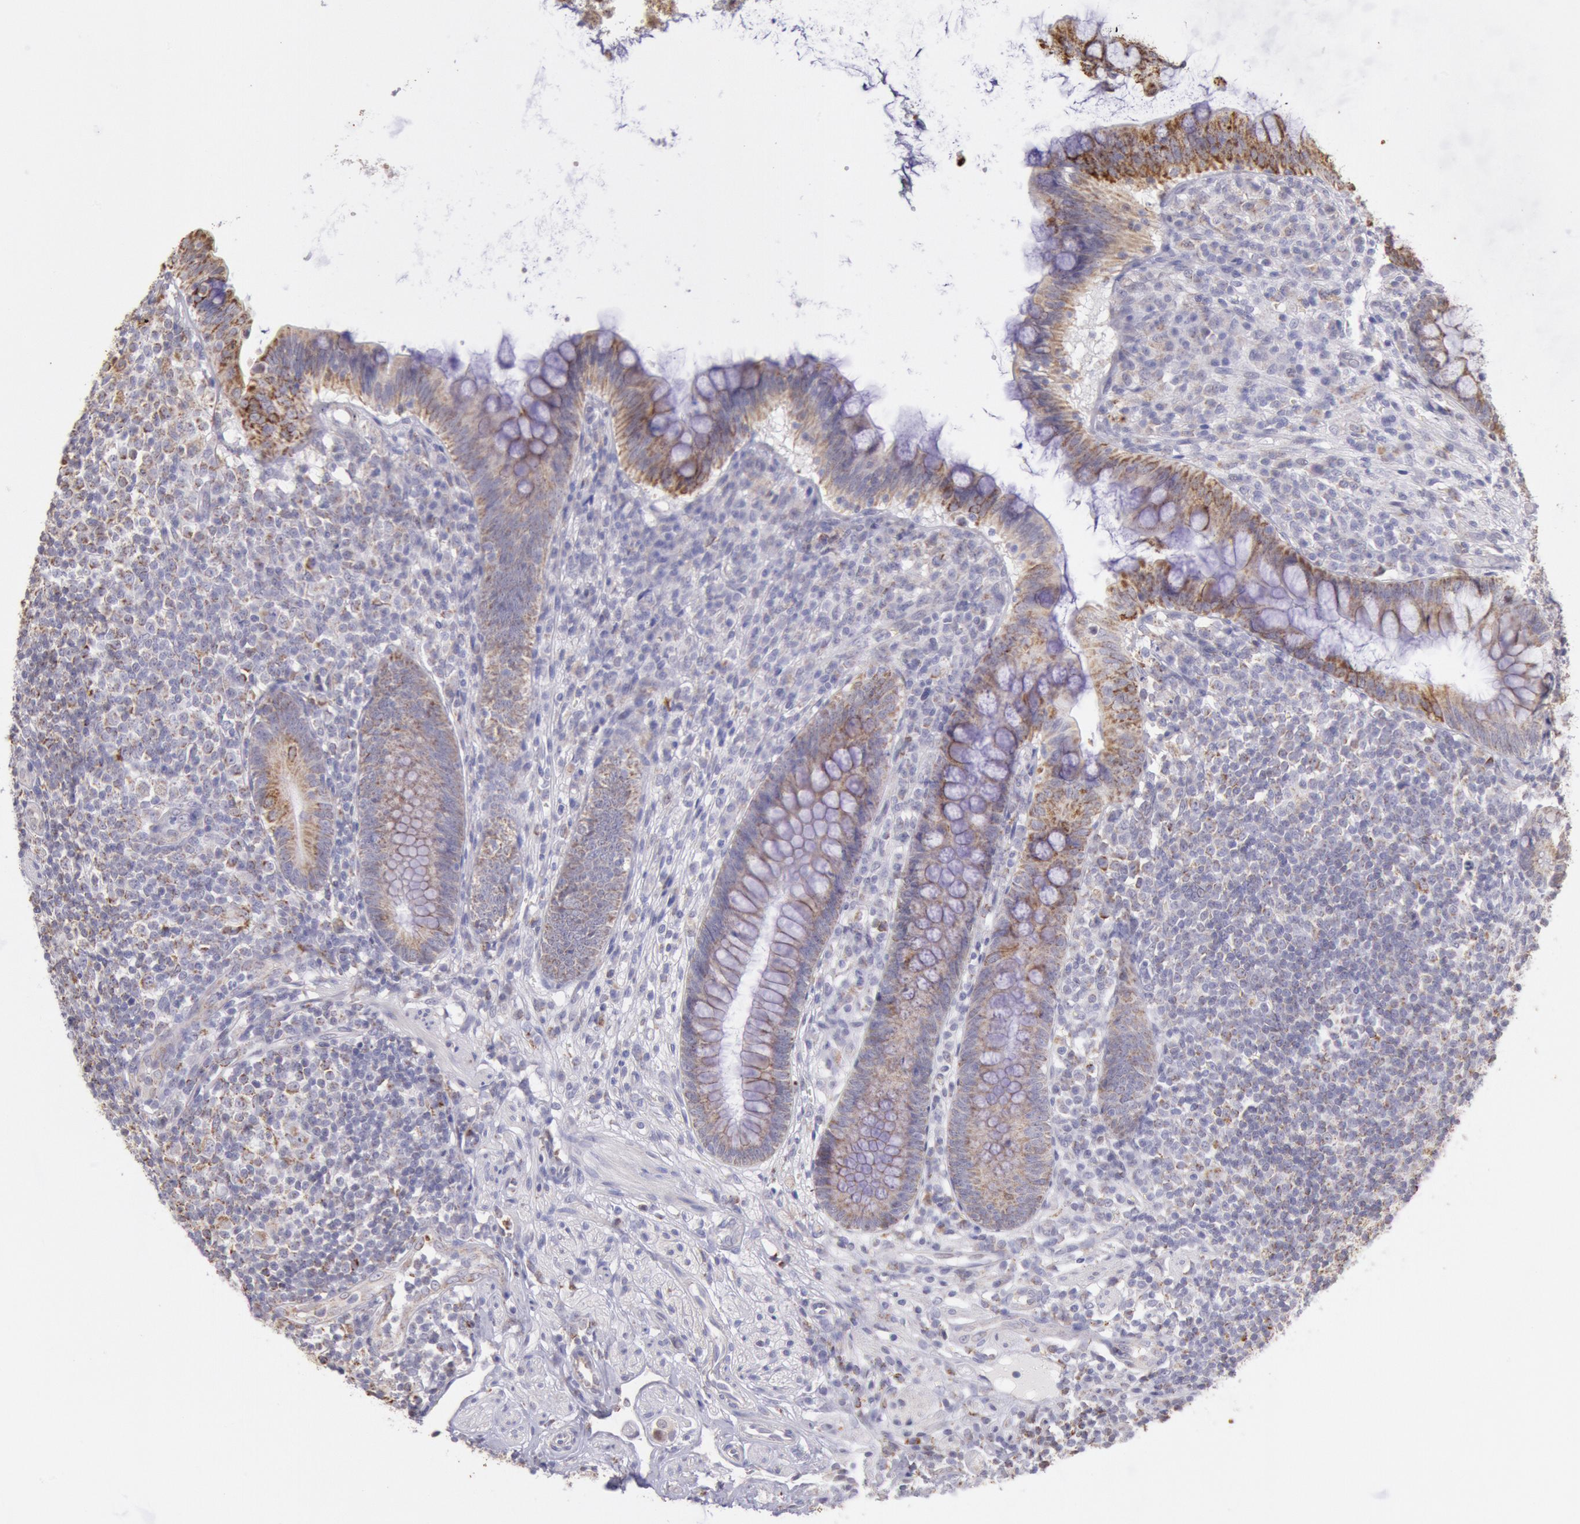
{"staining": {"intensity": "weak", "quantity": ">75%", "location": "cytoplasmic/membranous"}, "tissue": "appendix", "cell_type": "Glandular cells", "image_type": "normal", "snomed": [{"axis": "morphology", "description": "Normal tissue, NOS"}, {"axis": "topography", "description": "Appendix"}], "caption": "Immunohistochemistry of unremarkable appendix reveals low levels of weak cytoplasmic/membranous staining in approximately >75% of glandular cells. Nuclei are stained in blue.", "gene": "FRMD6", "patient": {"sex": "female", "age": 66}}